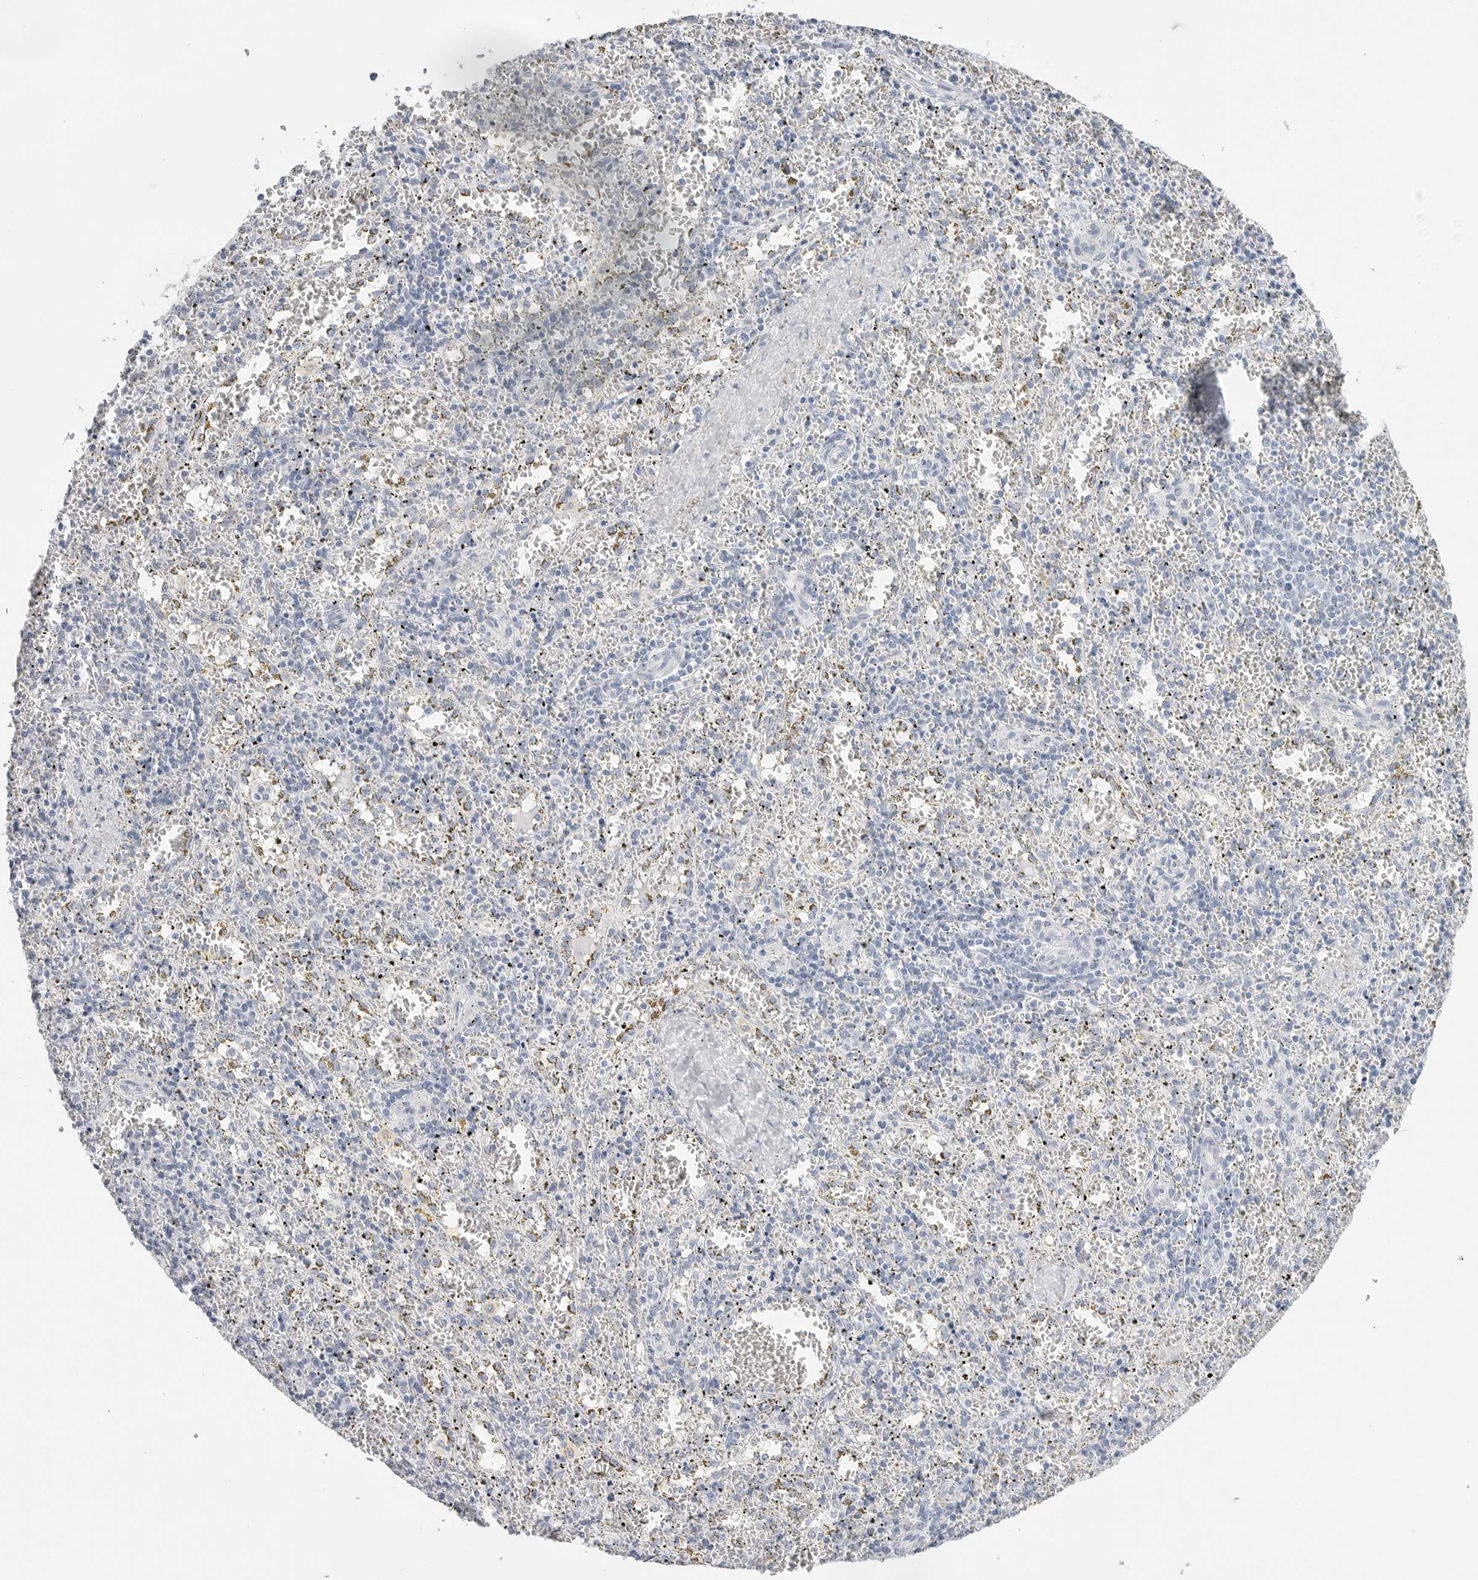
{"staining": {"intensity": "negative", "quantity": "none", "location": "none"}, "tissue": "spleen", "cell_type": "Cells in red pulp", "image_type": "normal", "snomed": [{"axis": "morphology", "description": "Normal tissue, NOS"}, {"axis": "topography", "description": "Spleen"}], "caption": "The immunohistochemistry (IHC) image has no significant expression in cells in red pulp of spleen.", "gene": "HSPB7", "patient": {"sex": "male", "age": 11}}